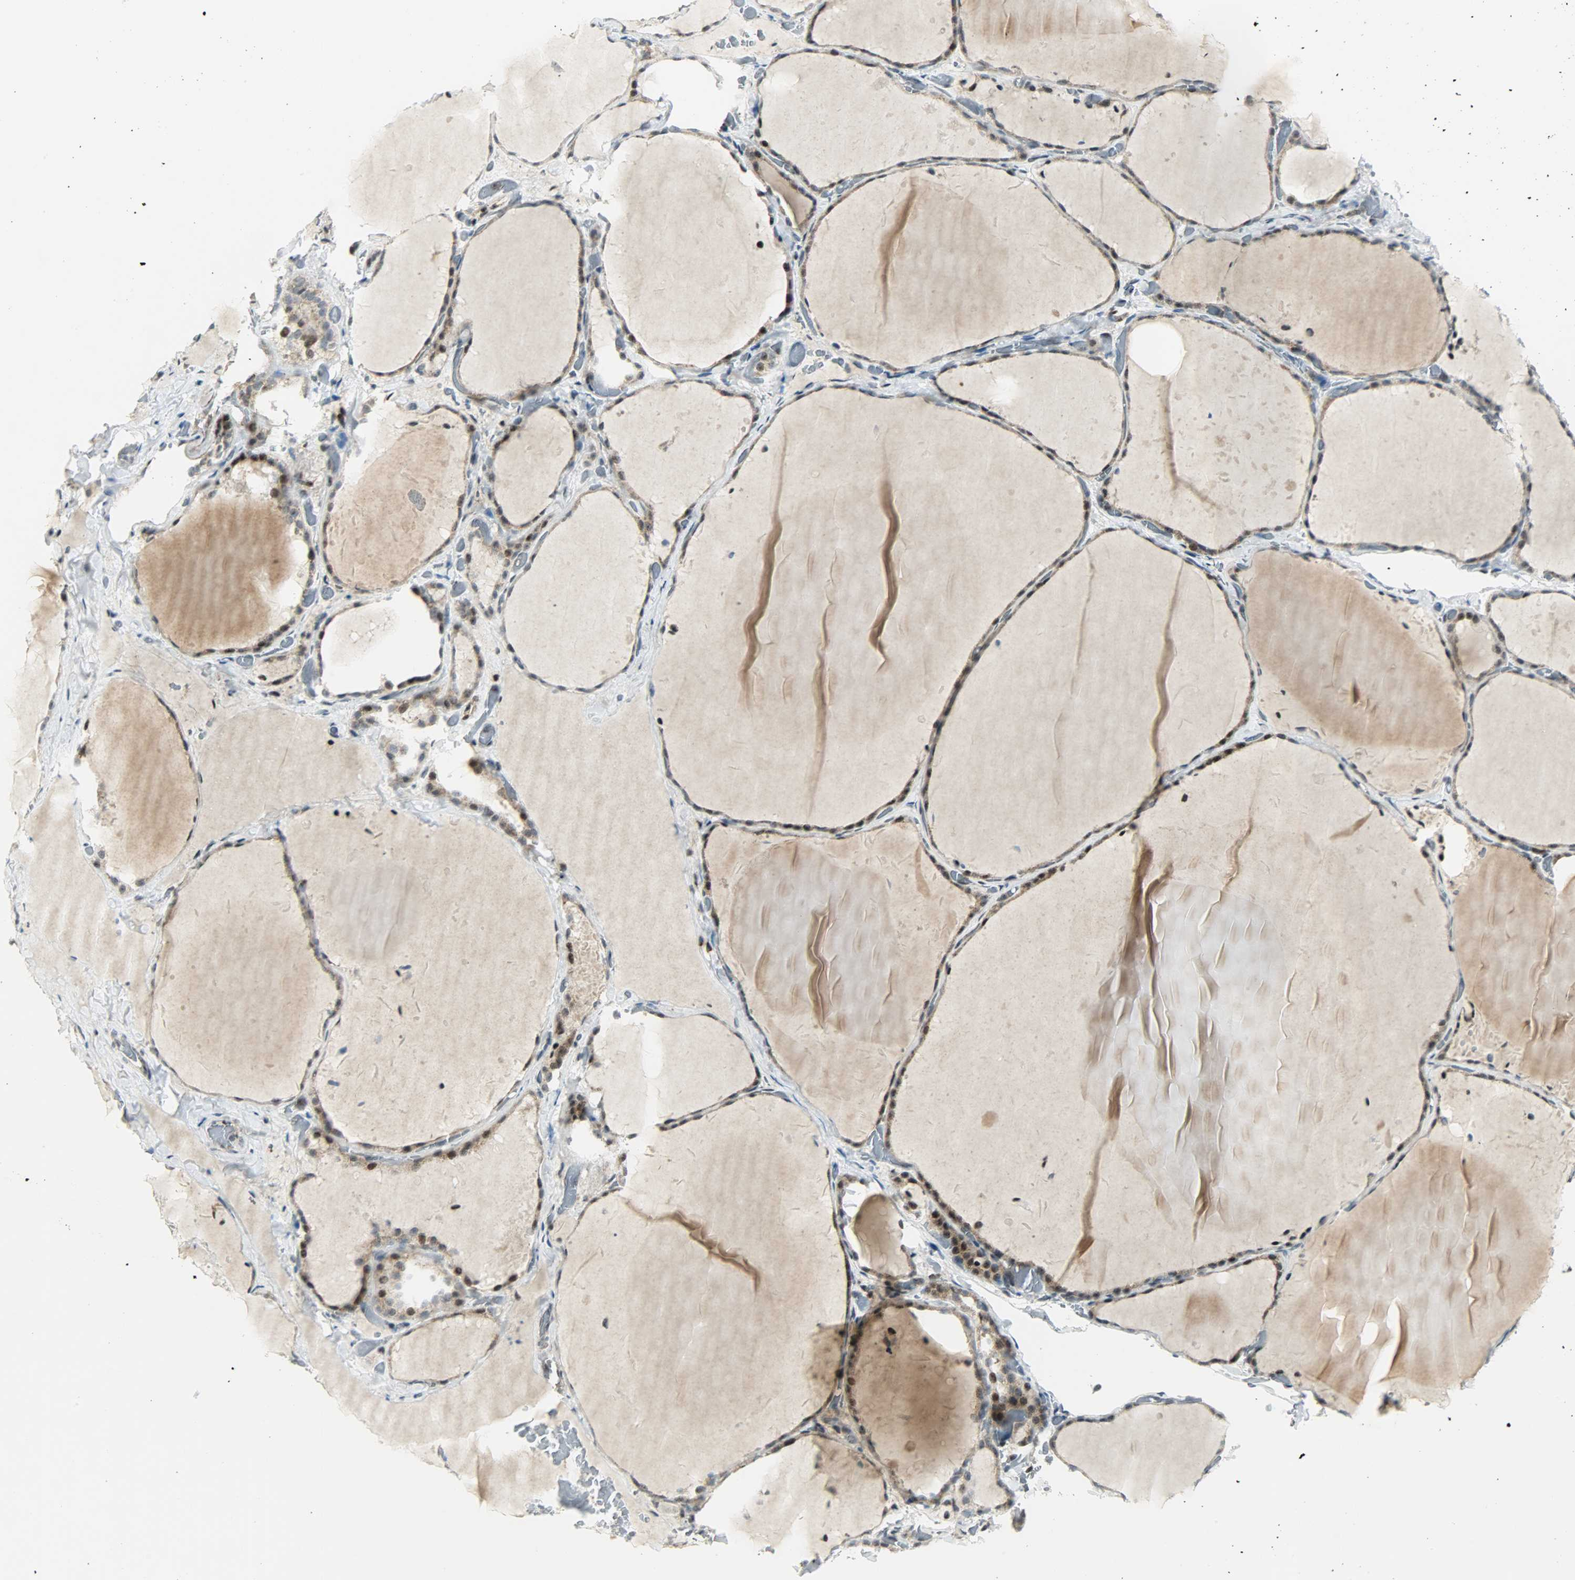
{"staining": {"intensity": "weak", "quantity": ">75%", "location": "cytoplasmic/membranous,nuclear"}, "tissue": "thyroid gland", "cell_type": "Glandular cells", "image_type": "normal", "snomed": [{"axis": "morphology", "description": "Normal tissue, NOS"}, {"axis": "topography", "description": "Thyroid gland"}], "caption": "IHC micrograph of normal human thyroid gland stained for a protein (brown), which exhibits low levels of weak cytoplasmic/membranous,nuclear expression in approximately >75% of glandular cells.", "gene": "IL15", "patient": {"sex": "female", "age": 22}}